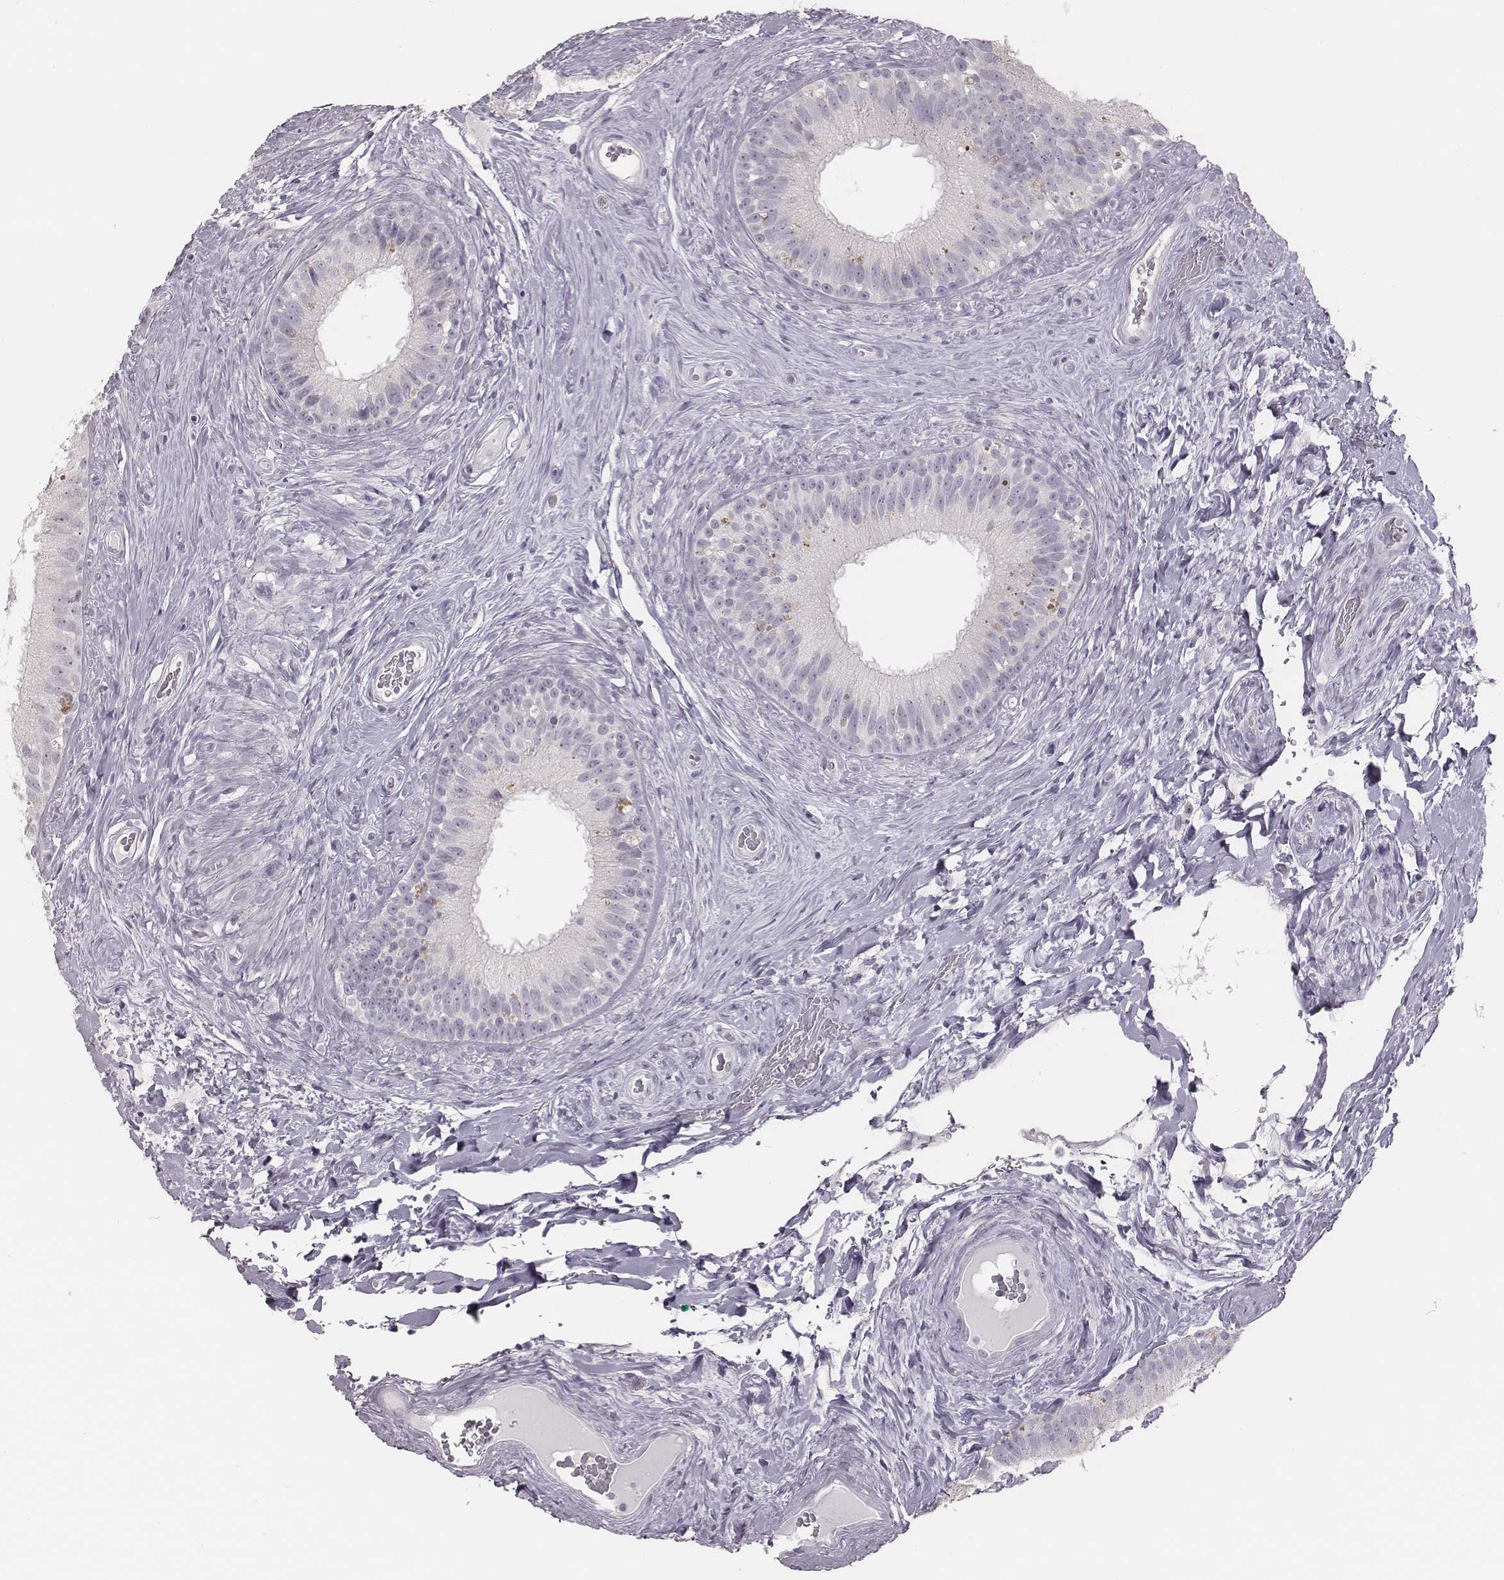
{"staining": {"intensity": "negative", "quantity": "none", "location": "none"}, "tissue": "epididymis", "cell_type": "Glandular cells", "image_type": "normal", "snomed": [{"axis": "morphology", "description": "Normal tissue, NOS"}, {"axis": "topography", "description": "Epididymis"}], "caption": "Unremarkable epididymis was stained to show a protein in brown. There is no significant positivity in glandular cells. (Brightfield microscopy of DAB (3,3'-diaminobenzidine) IHC at high magnification).", "gene": "ADGRF4", "patient": {"sex": "male", "age": 59}}